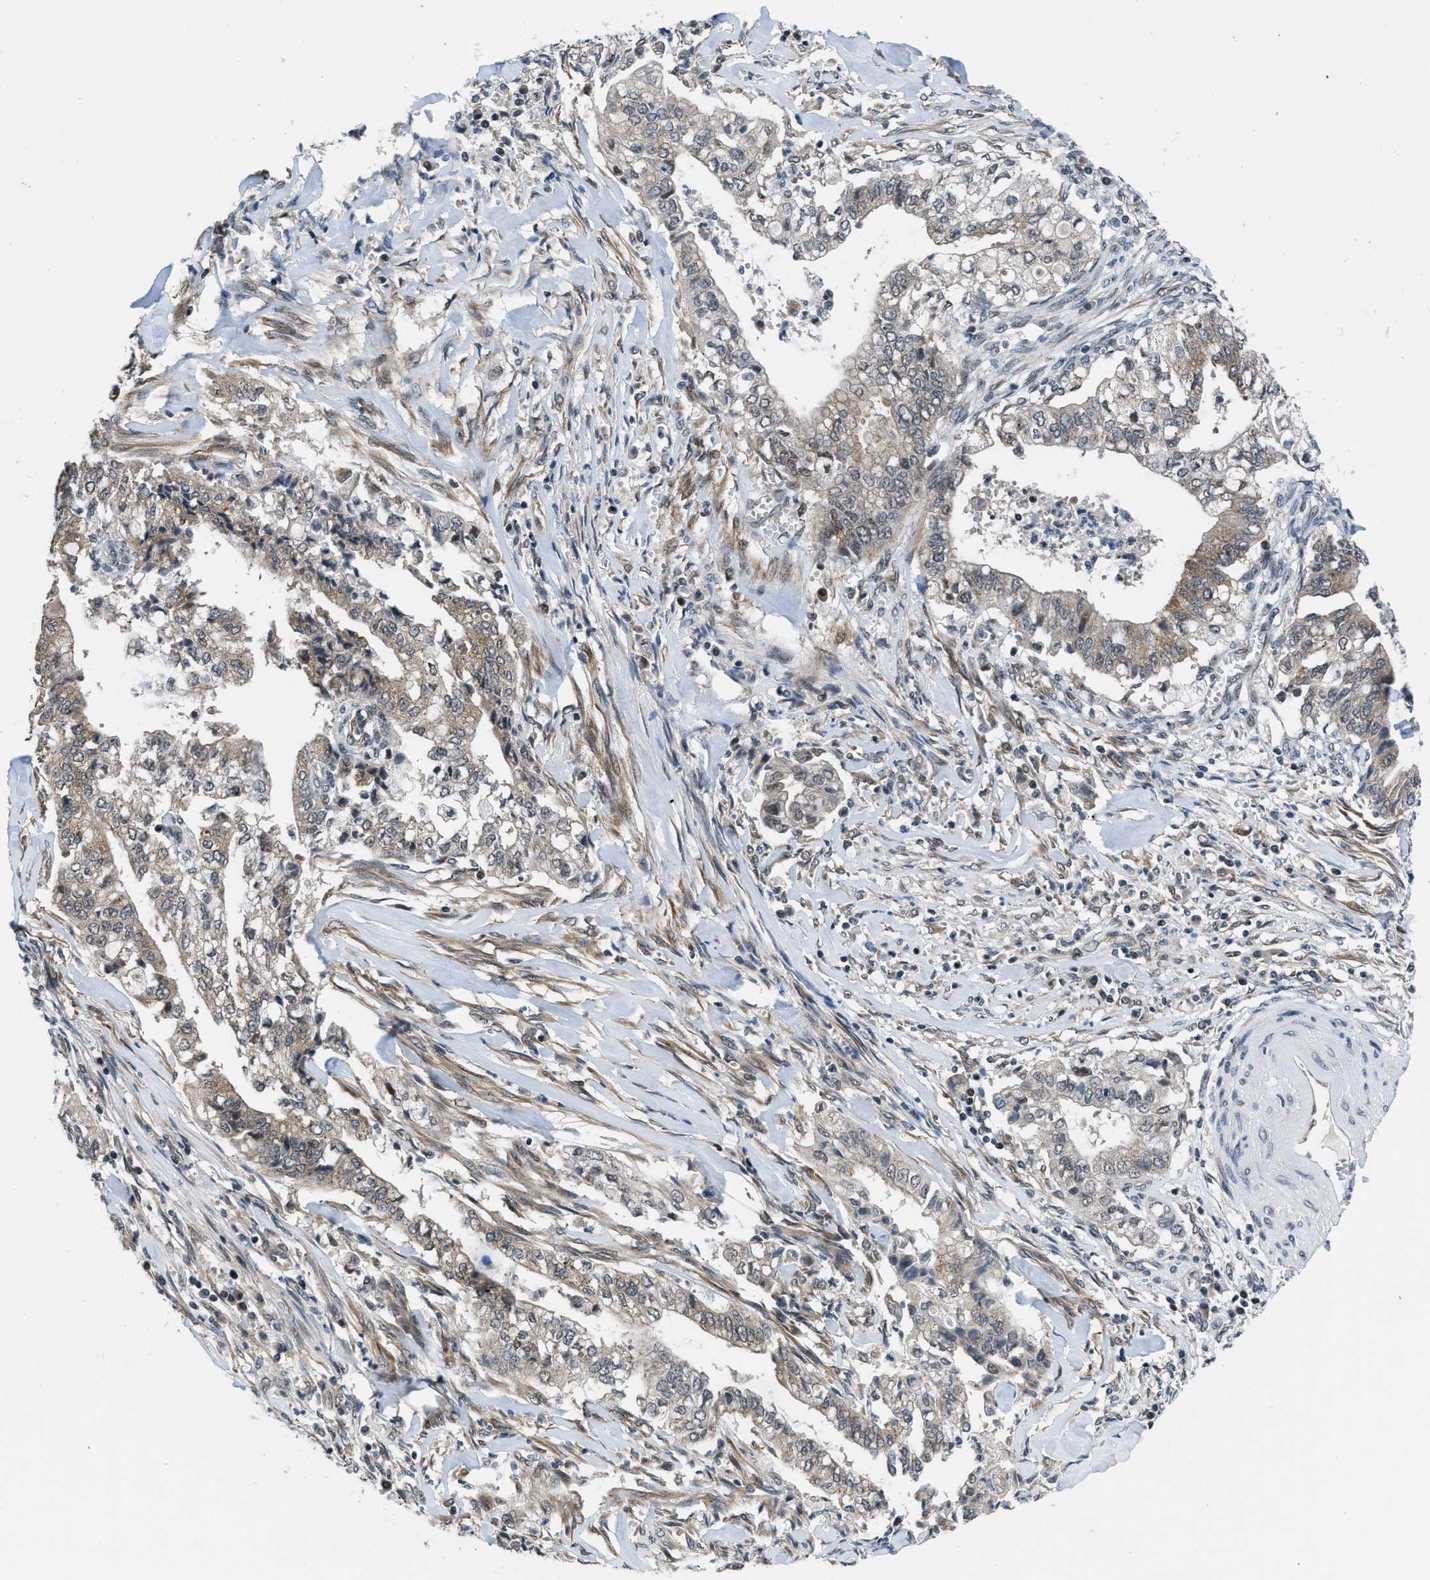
{"staining": {"intensity": "moderate", "quantity": "25%-75%", "location": "cytoplasmic/membranous"}, "tissue": "cervical cancer", "cell_type": "Tumor cells", "image_type": "cancer", "snomed": [{"axis": "morphology", "description": "Adenocarcinoma, NOS"}, {"axis": "topography", "description": "Cervix"}], "caption": "Adenocarcinoma (cervical) was stained to show a protein in brown. There is medium levels of moderate cytoplasmic/membranous expression in approximately 25%-75% of tumor cells.", "gene": "SETD5", "patient": {"sex": "female", "age": 44}}